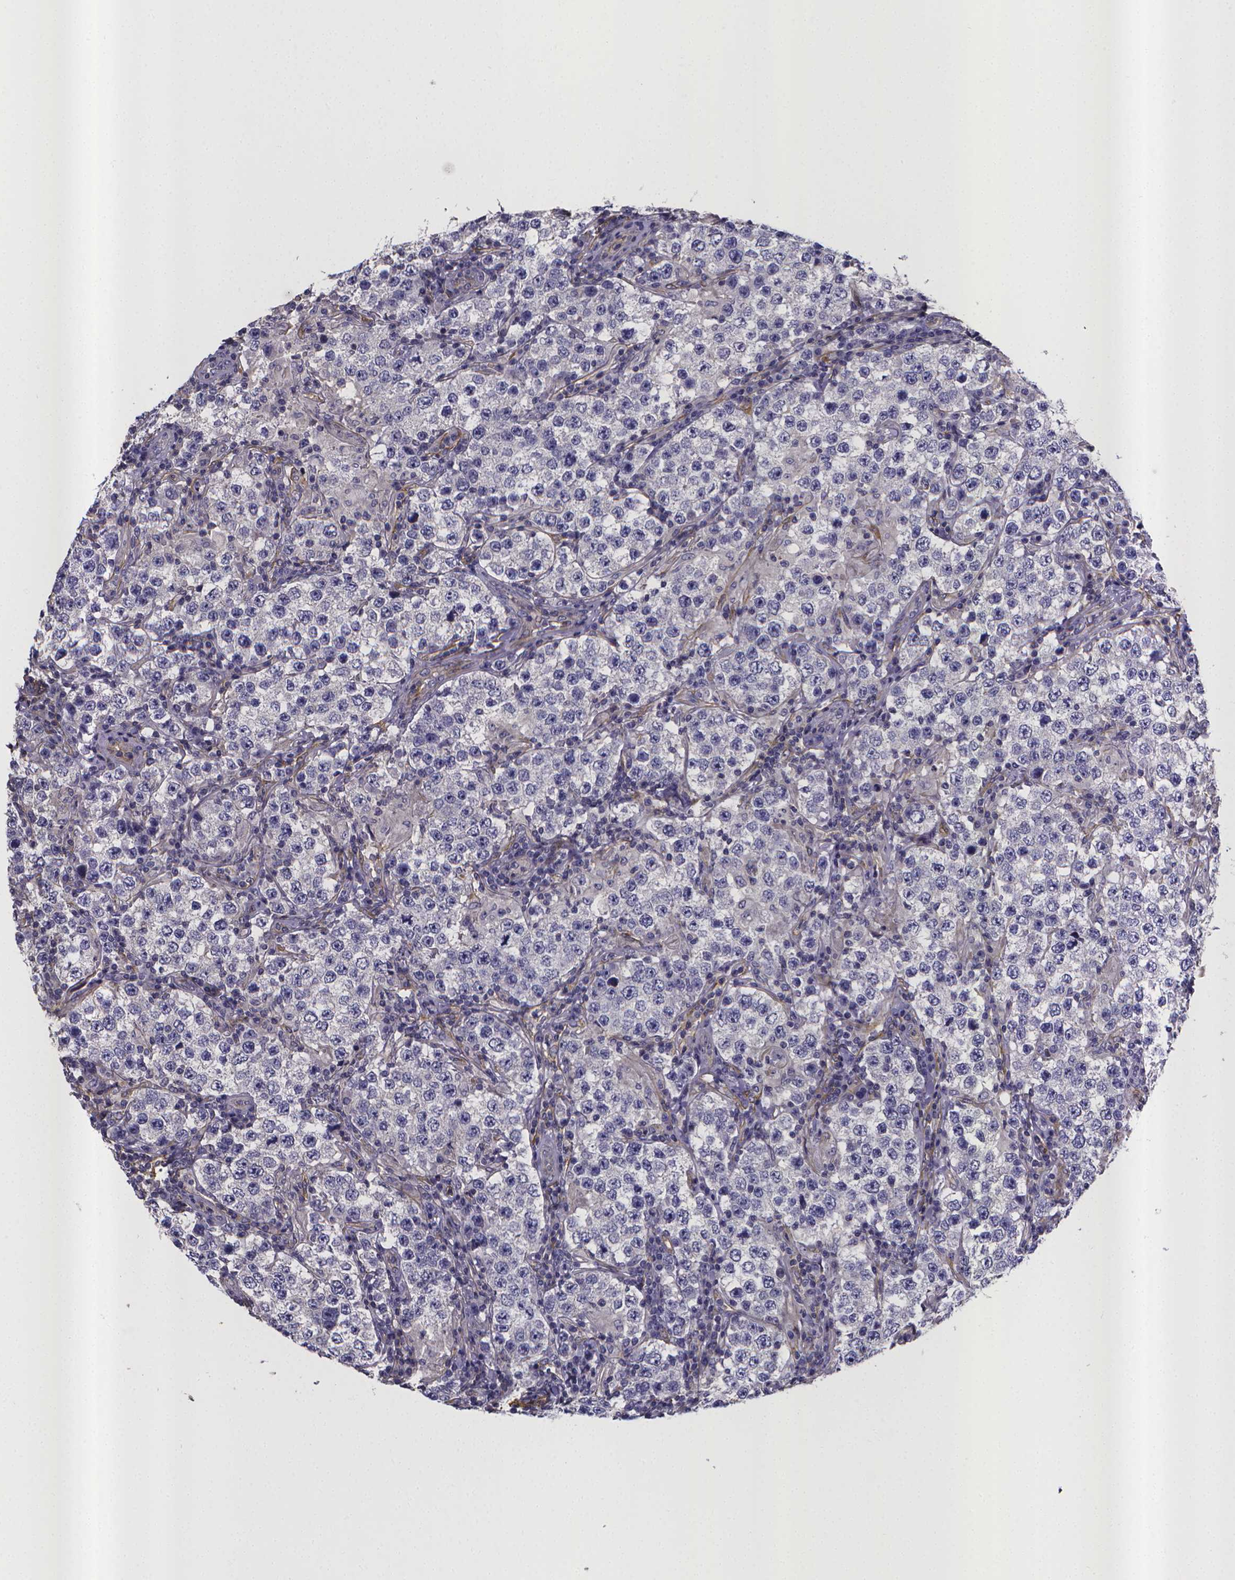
{"staining": {"intensity": "negative", "quantity": "none", "location": "none"}, "tissue": "testis cancer", "cell_type": "Tumor cells", "image_type": "cancer", "snomed": [{"axis": "morphology", "description": "Seminoma, NOS"}, {"axis": "morphology", "description": "Carcinoma, Embryonal, NOS"}, {"axis": "topography", "description": "Testis"}], "caption": "Immunohistochemistry histopathology image of neoplastic tissue: testis seminoma stained with DAB displays no significant protein expression in tumor cells.", "gene": "RERG", "patient": {"sex": "male", "age": 41}}